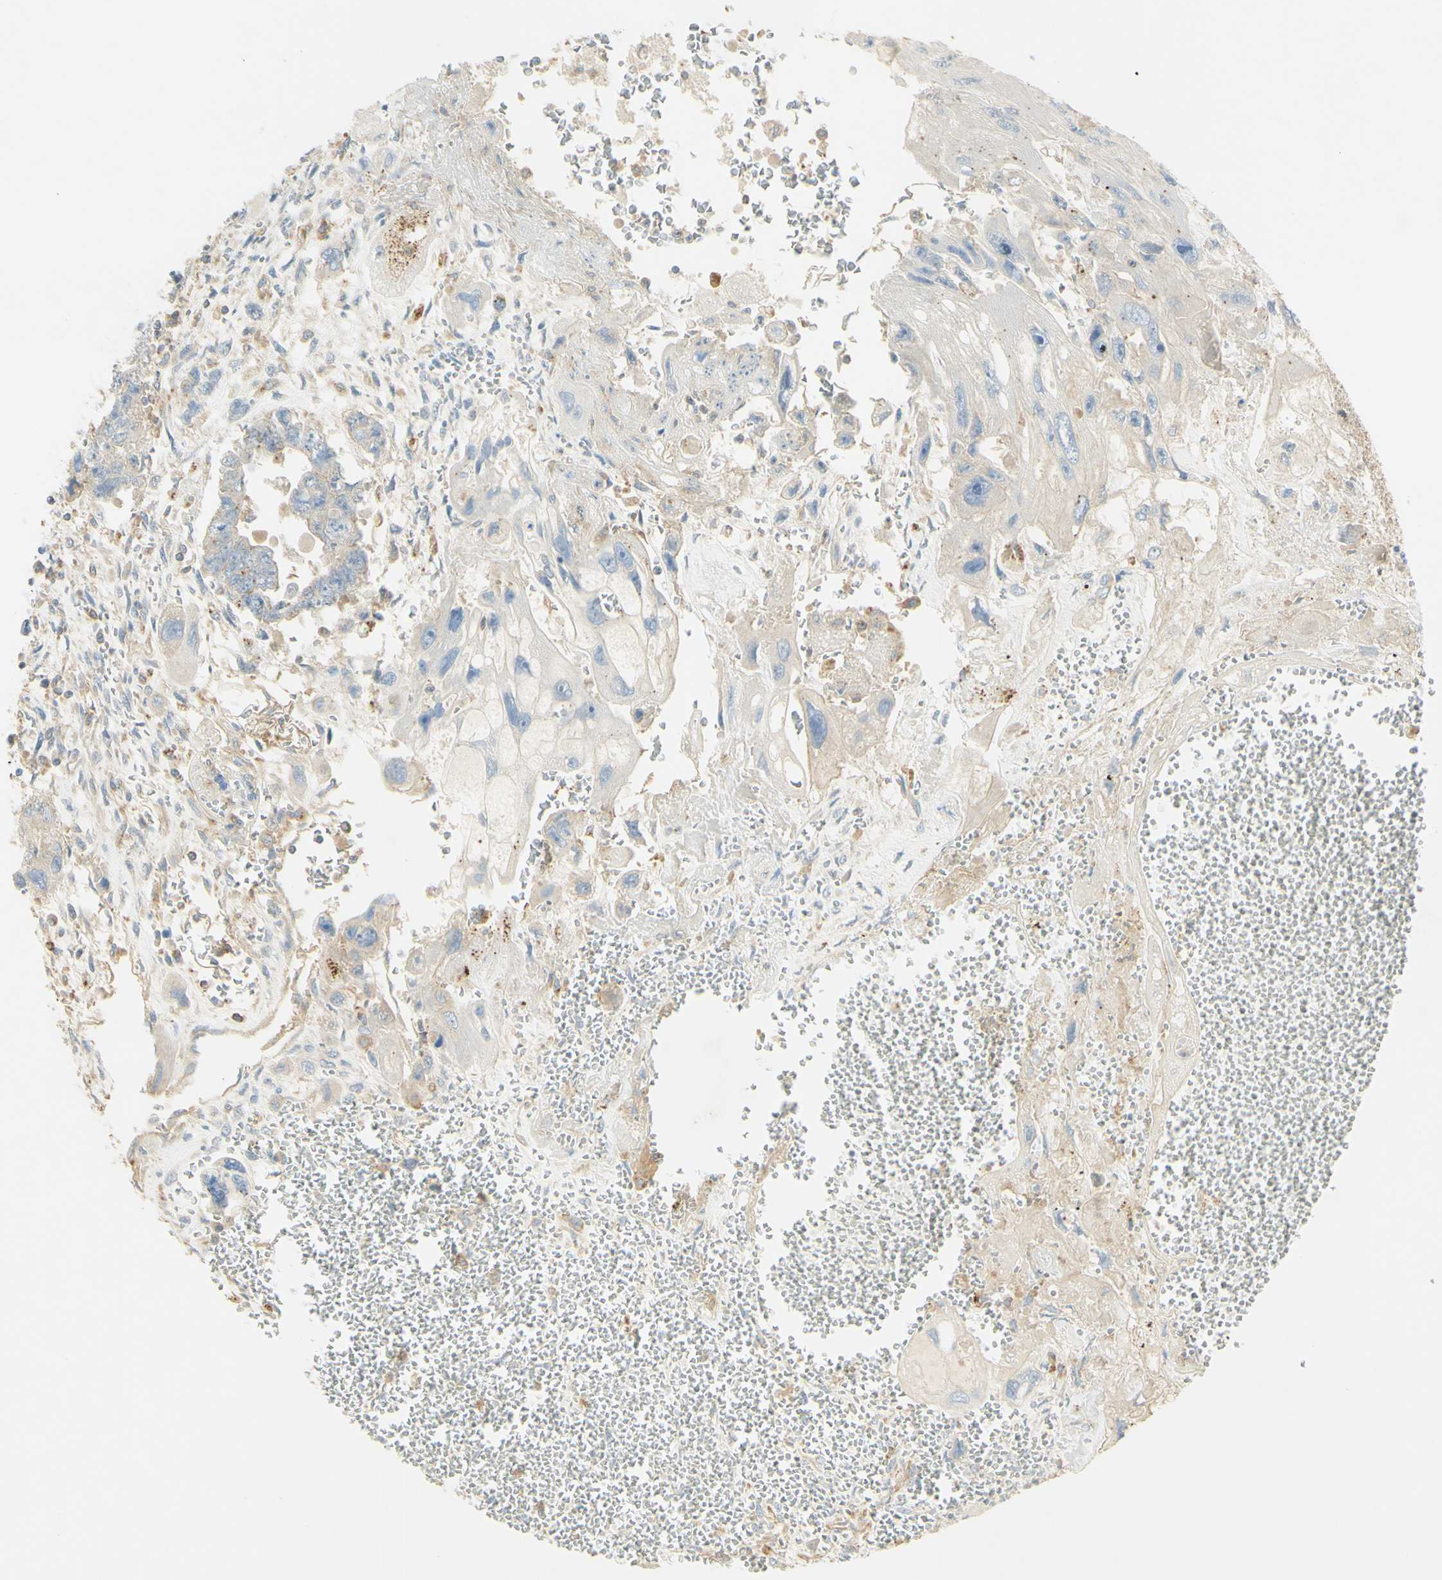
{"staining": {"intensity": "weak", "quantity": ">75%", "location": "cytoplasmic/membranous"}, "tissue": "testis cancer", "cell_type": "Tumor cells", "image_type": "cancer", "snomed": [{"axis": "morphology", "description": "Carcinoma, Embryonal, NOS"}, {"axis": "topography", "description": "Testis"}], "caption": "A high-resolution image shows immunohistochemistry staining of embryonal carcinoma (testis), which displays weak cytoplasmic/membranous staining in approximately >75% of tumor cells. (DAB = brown stain, brightfield microscopy at high magnification).", "gene": "IKBKG", "patient": {"sex": "male", "age": 28}}